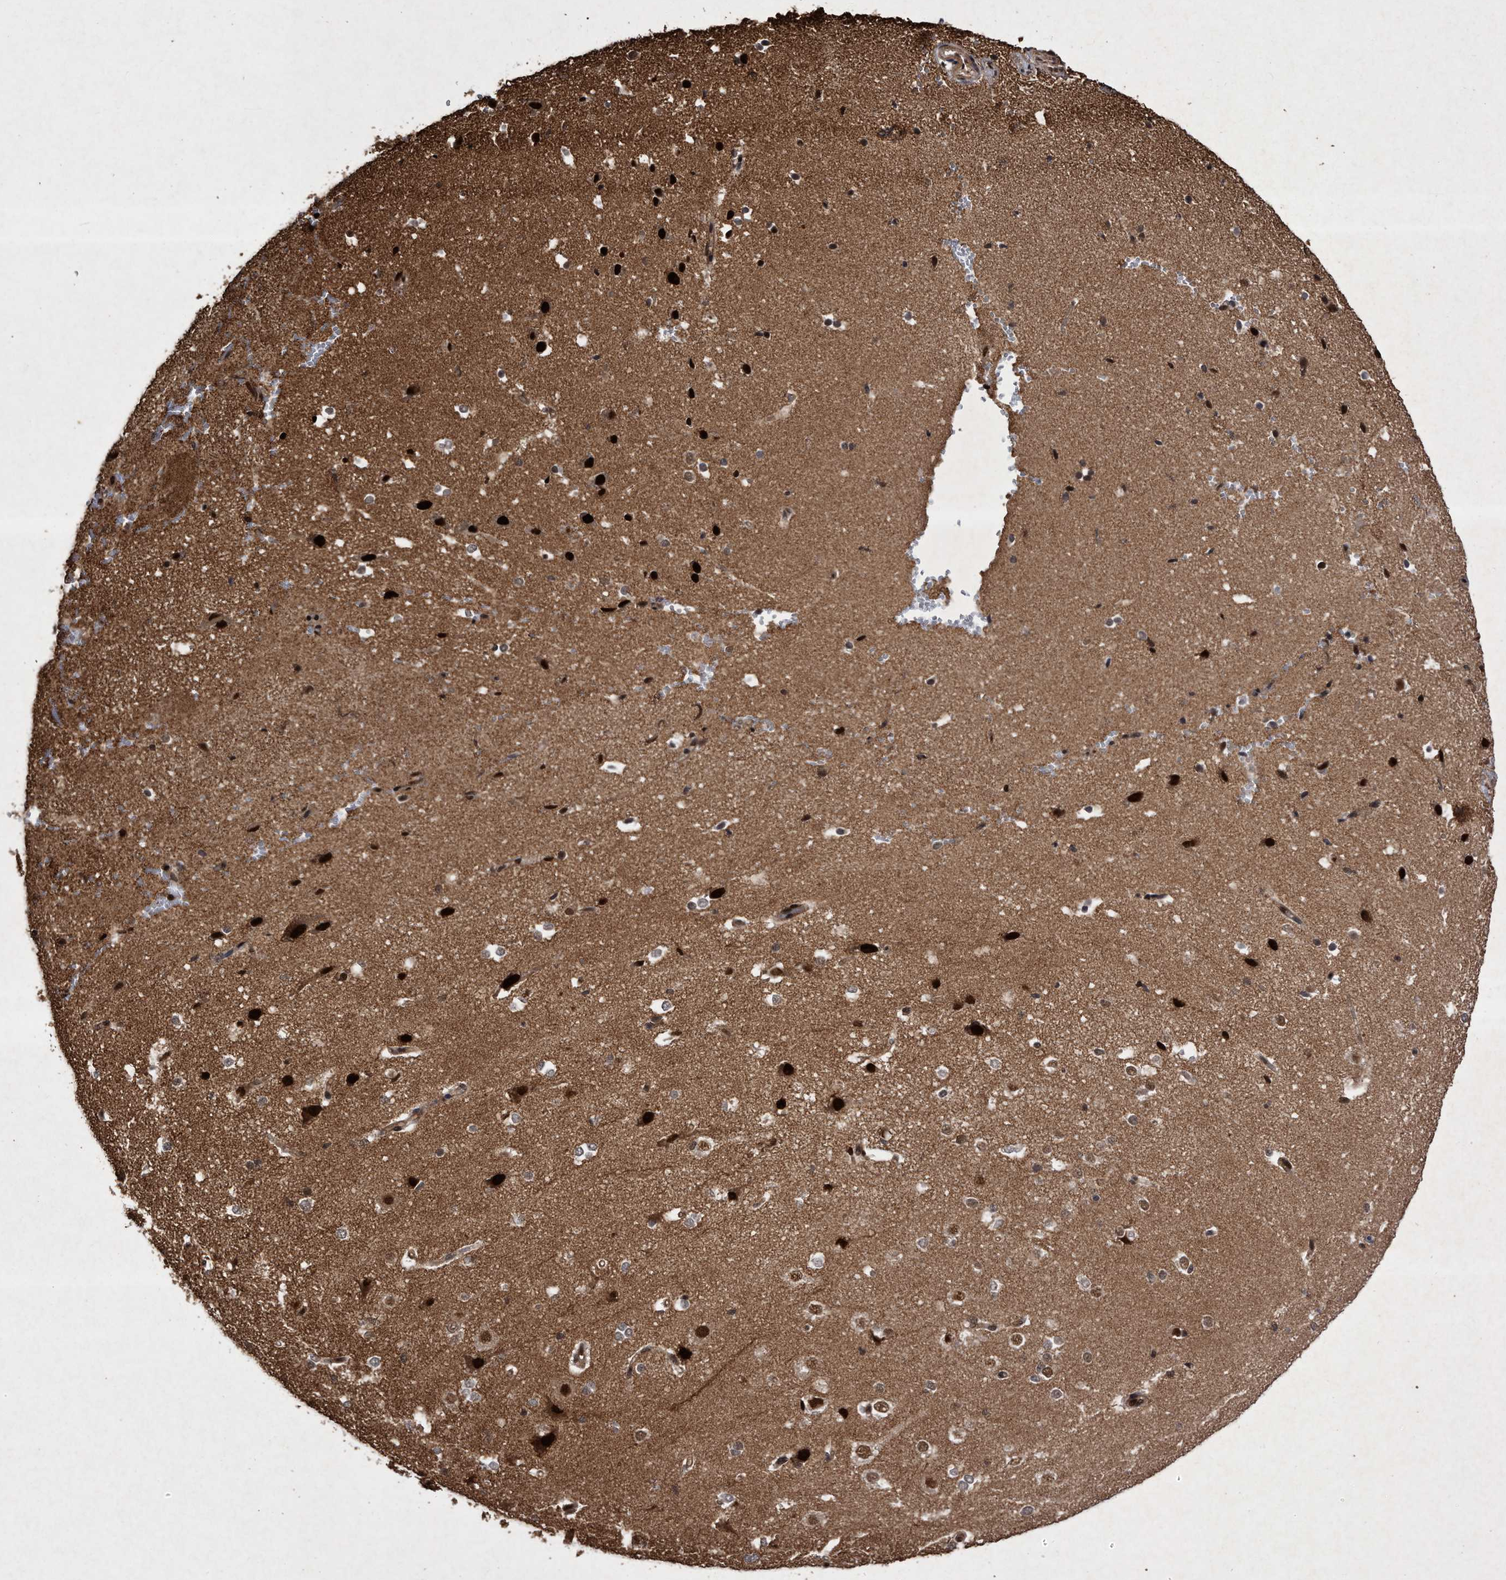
{"staining": {"intensity": "moderate", "quantity": ">75%", "location": "cytoplasmic/membranous,nuclear"}, "tissue": "cerebral cortex", "cell_type": "Endothelial cells", "image_type": "normal", "snomed": [{"axis": "morphology", "description": "Normal tissue, NOS"}, {"axis": "morphology", "description": "Developmental malformation"}, {"axis": "topography", "description": "Cerebral cortex"}], "caption": "Cerebral cortex stained for a protein (brown) reveals moderate cytoplasmic/membranous,nuclear positive staining in approximately >75% of endothelial cells.", "gene": "RAD23B", "patient": {"sex": "female", "age": 30}}